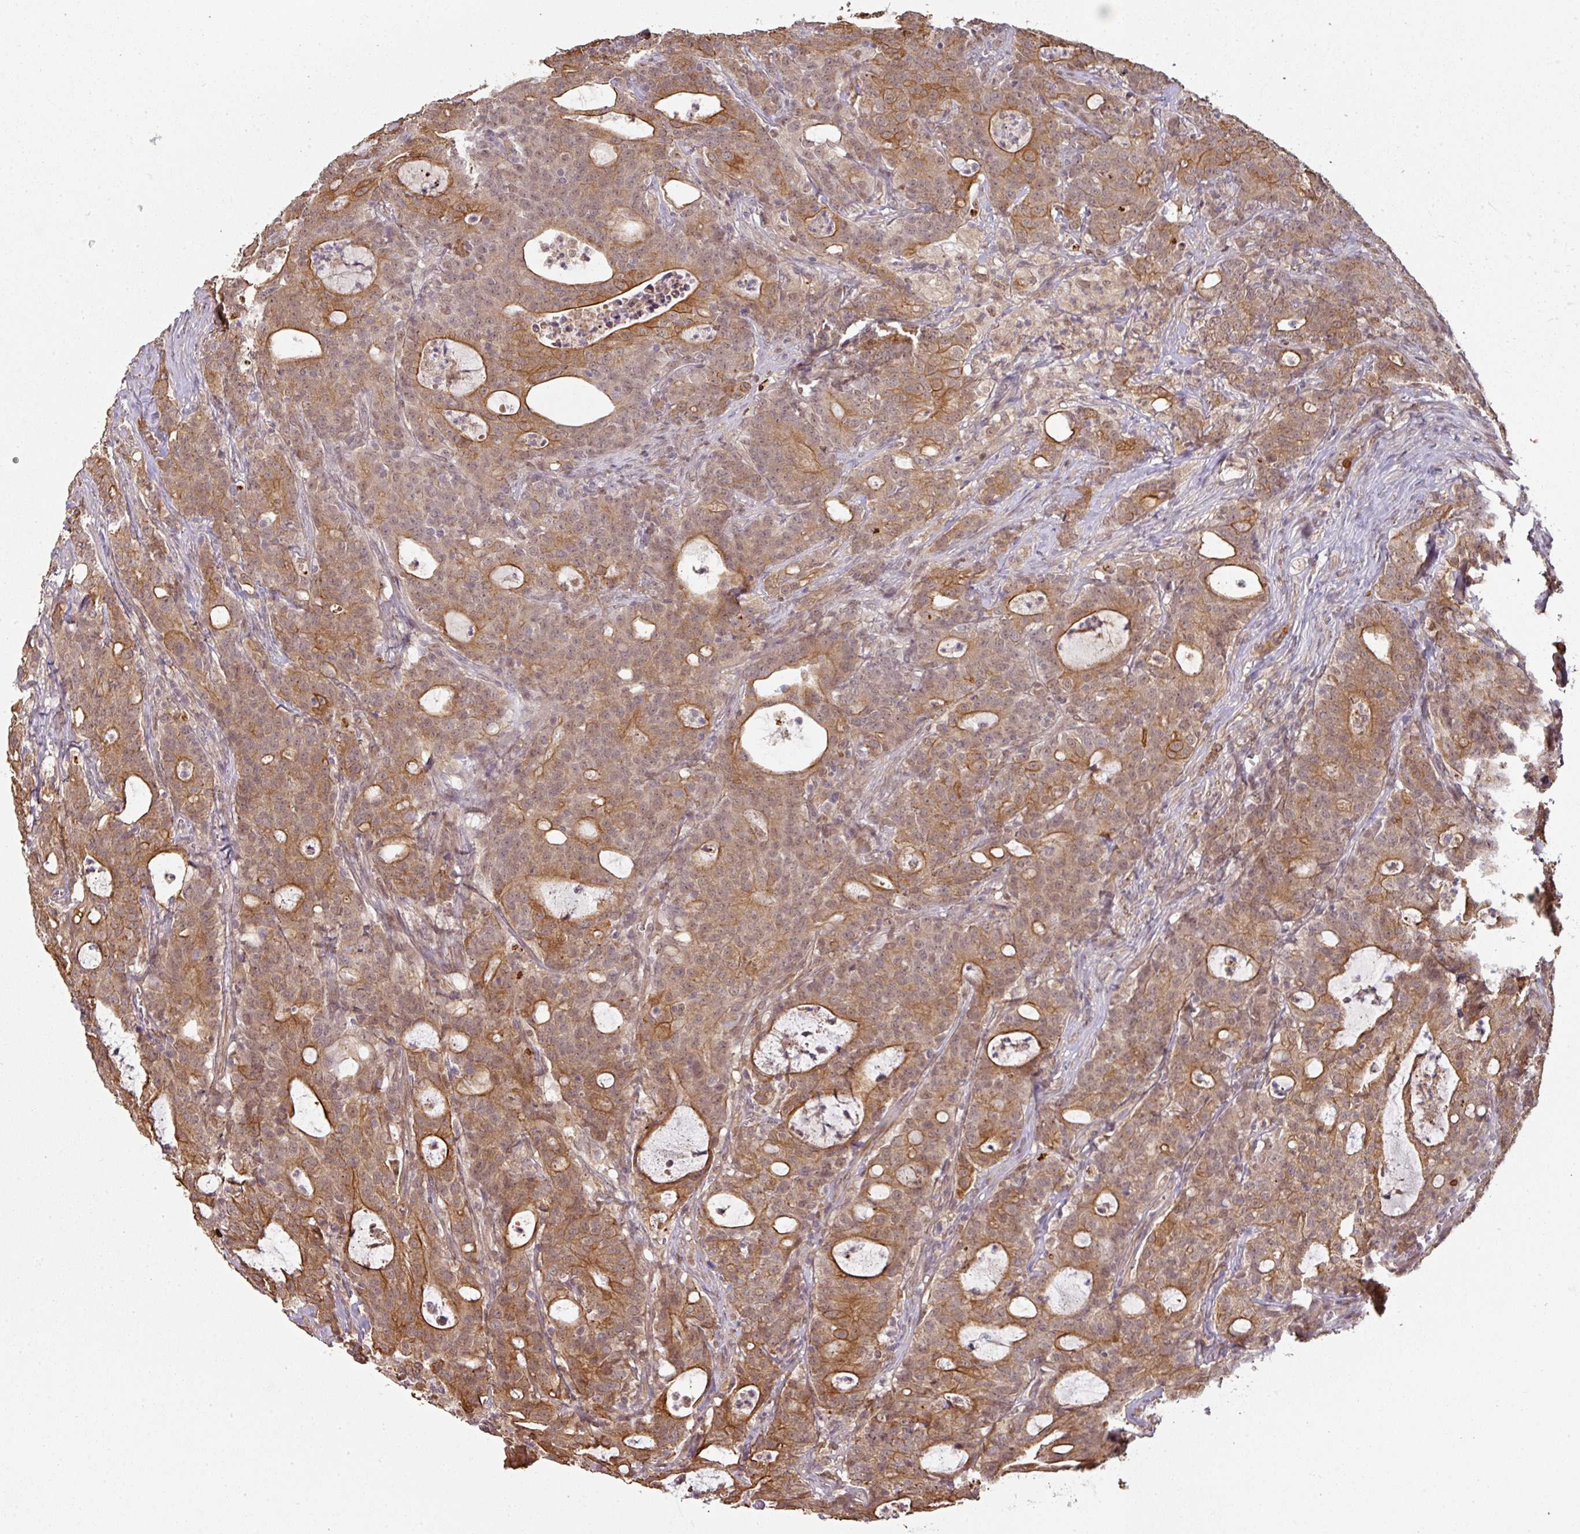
{"staining": {"intensity": "moderate", "quantity": ">75%", "location": "cytoplasmic/membranous,nuclear"}, "tissue": "colorectal cancer", "cell_type": "Tumor cells", "image_type": "cancer", "snomed": [{"axis": "morphology", "description": "Adenocarcinoma, NOS"}, {"axis": "topography", "description": "Colon"}], "caption": "Immunohistochemical staining of human colorectal cancer demonstrates medium levels of moderate cytoplasmic/membranous and nuclear expression in about >75% of tumor cells.", "gene": "GTF2H3", "patient": {"sex": "male", "age": 83}}